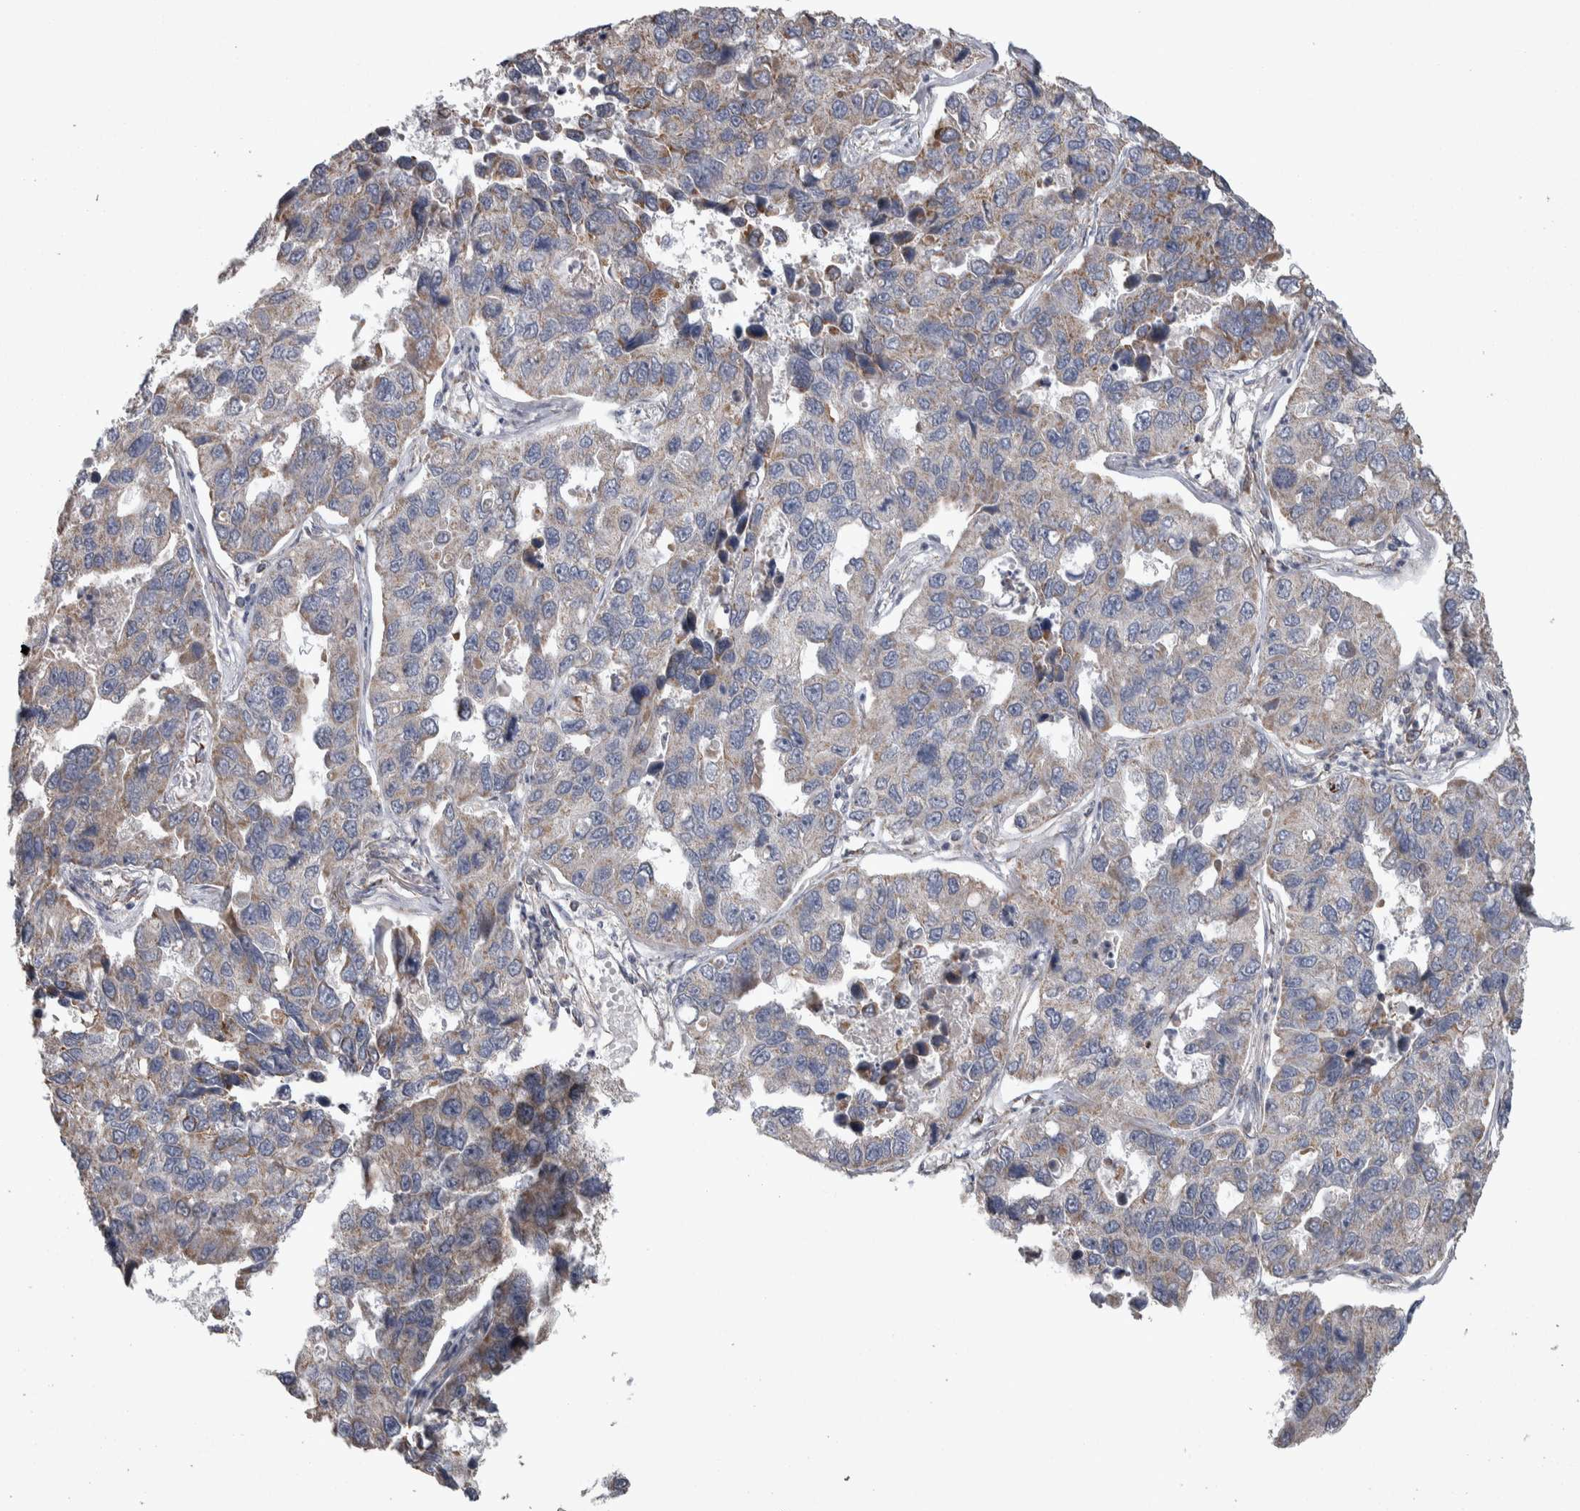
{"staining": {"intensity": "weak", "quantity": "25%-75%", "location": "cytoplasmic/membranous"}, "tissue": "lung cancer", "cell_type": "Tumor cells", "image_type": "cancer", "snomed": [{"axis": "morphology", "description": "Adenocarcinoma, NOS"}, {"axis": "topography", "description": "Lung"}], "caption": "Lung adenocarcinoma was stained to show a protein in brown. There is low levels of weak cytoplasmic/membranous staining in about 25%-75% of tumor cells.", "gene": "SCO1", "patient": {"sex": "male", "age": 64}}